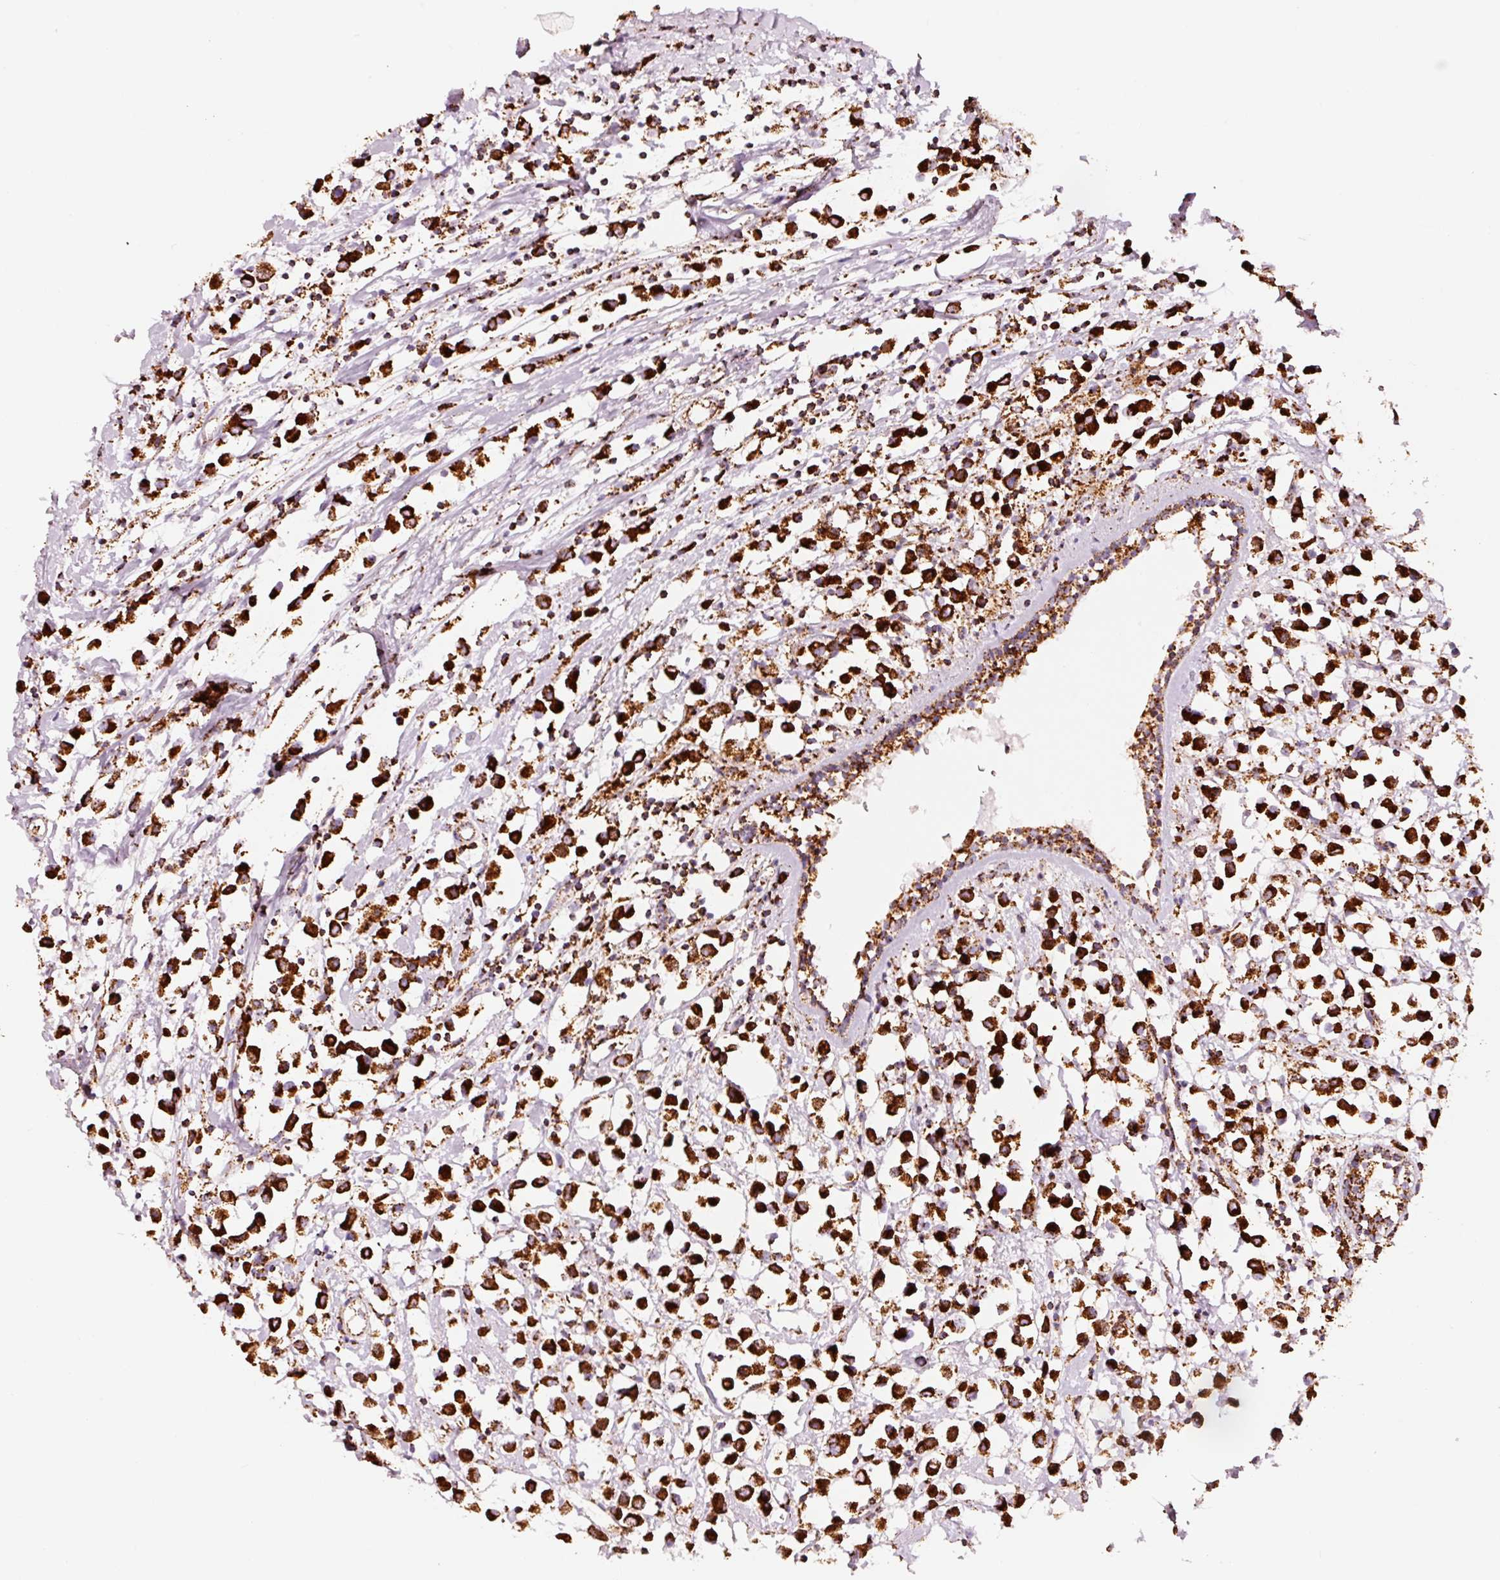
{"staining": {"intensity": "strong", "quantity": ">75%", "location": "cytoplasmic/membranous"}, "tissue": "breast cancer", "cell_type": "Tumor cells", "image_type": "cancer", "snomed": [{"axis": "morphology", "description": "Duct carcinoma"}, {"axis": "topography", "description": "Breast"}], "caption": "A high-resolution photomicrograph shows IHC staining of infiltrating ductal carcinoma (breast), which shows strong cytoplasmic/membranous staining in about >75% of tumor cells. (Stains: DAB (3,3'-diaminobenzidine) in brown, nuclei in blue, Microscopy: brightfield microscopy at high magnification).", "gene": "UQCRC1", "patient": {"sex": "female", "age": 61}}